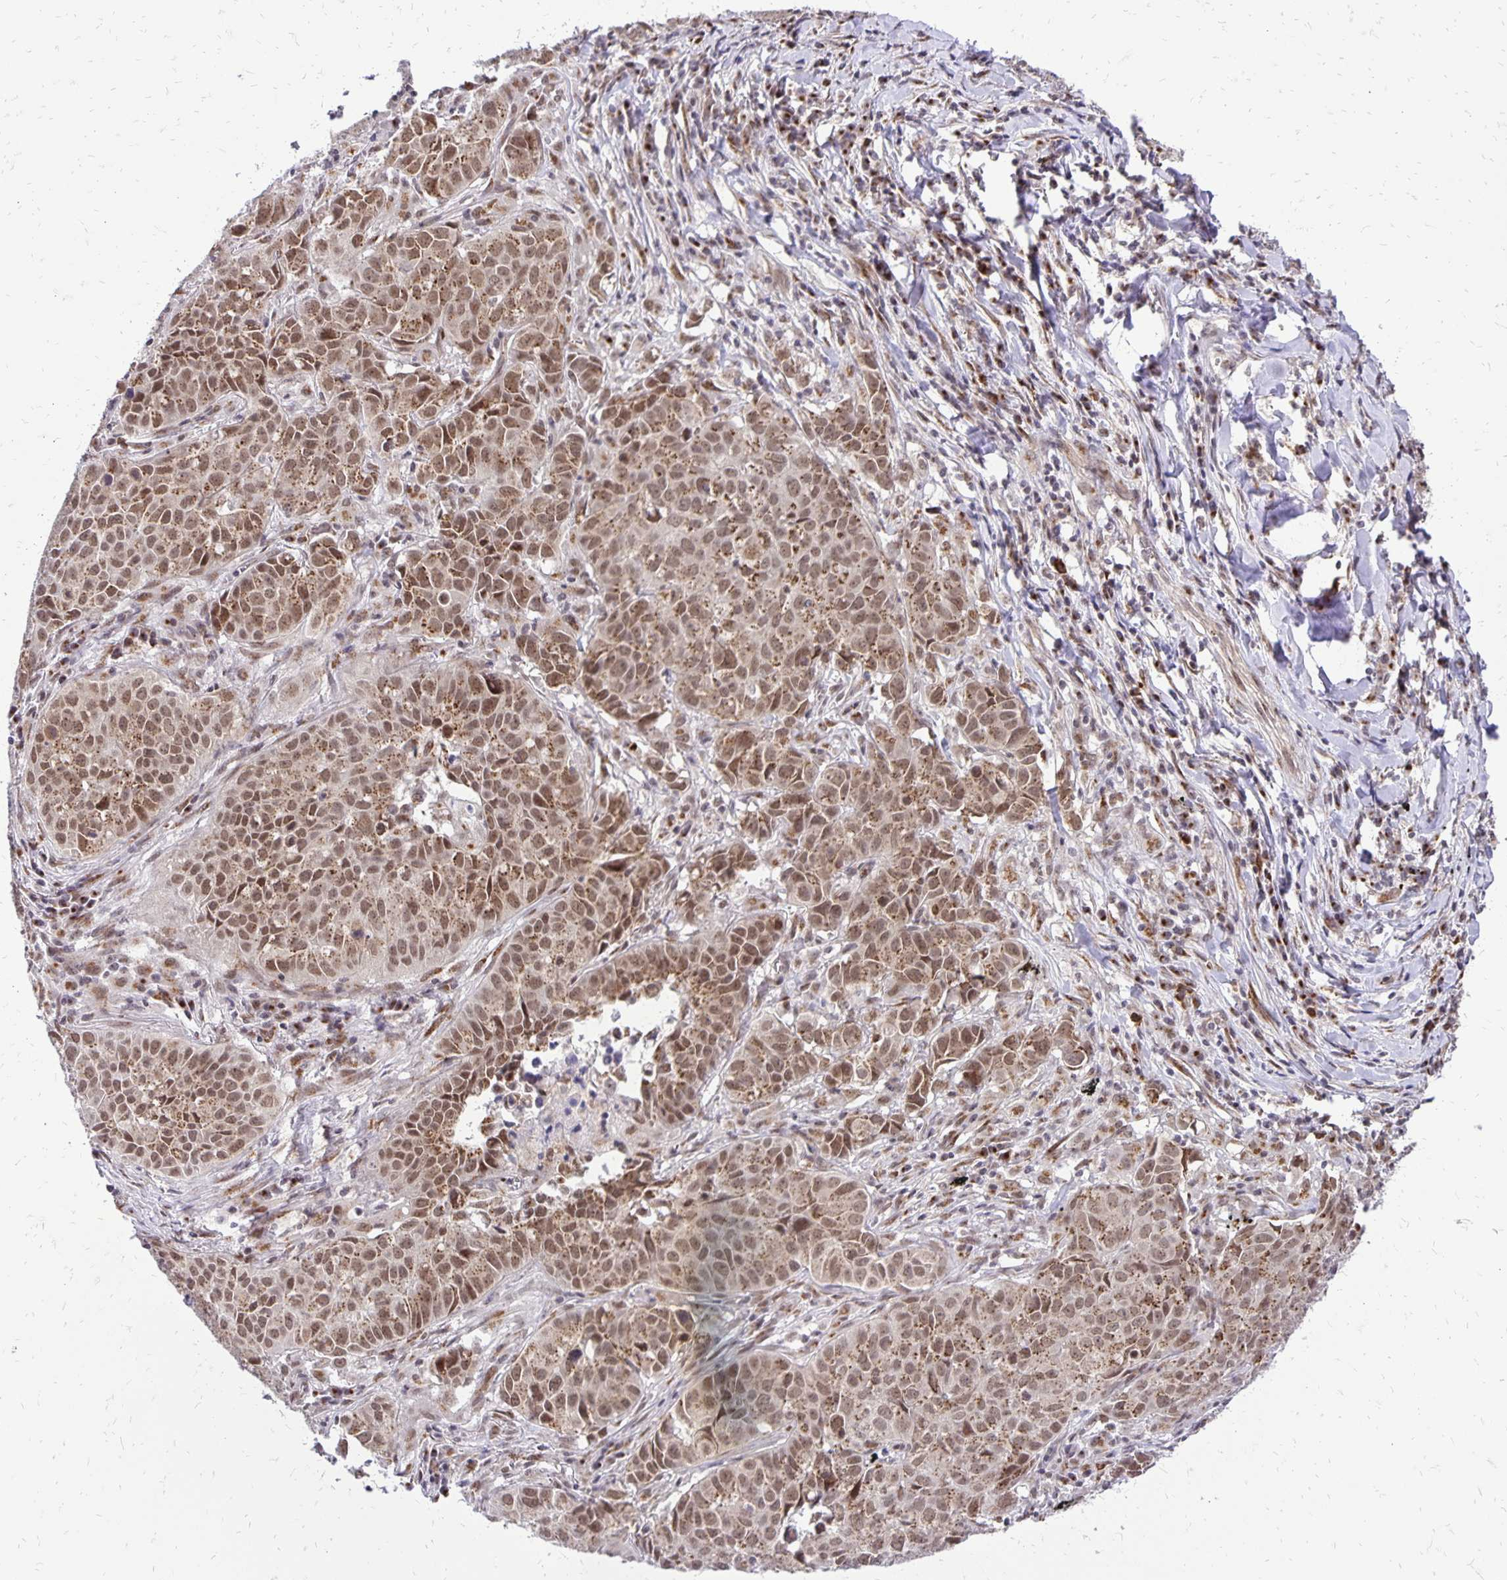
{"staining": {"intensity": "moderate", "quantity": ">75%", "location": "cytoplasmic/membranous,nuclear"}, "tissue": "lung cancer", "cell_type": "Tumor cells", "image_type": "cancer", "snomed": [{"axis": "morphology", "description": "Adenocarcinoma, NOS"}, {"axis": "topography", "description": "Lung"}], "caption": "Immunohistochemical staining of lung cancer shows medium levels of moderate cytoplasmic/membranous and nuclear protein expression in approximately >75% of tumor cells.", "gene": "GOLGA5", "patient": {"sex": "female", "age": 50}}